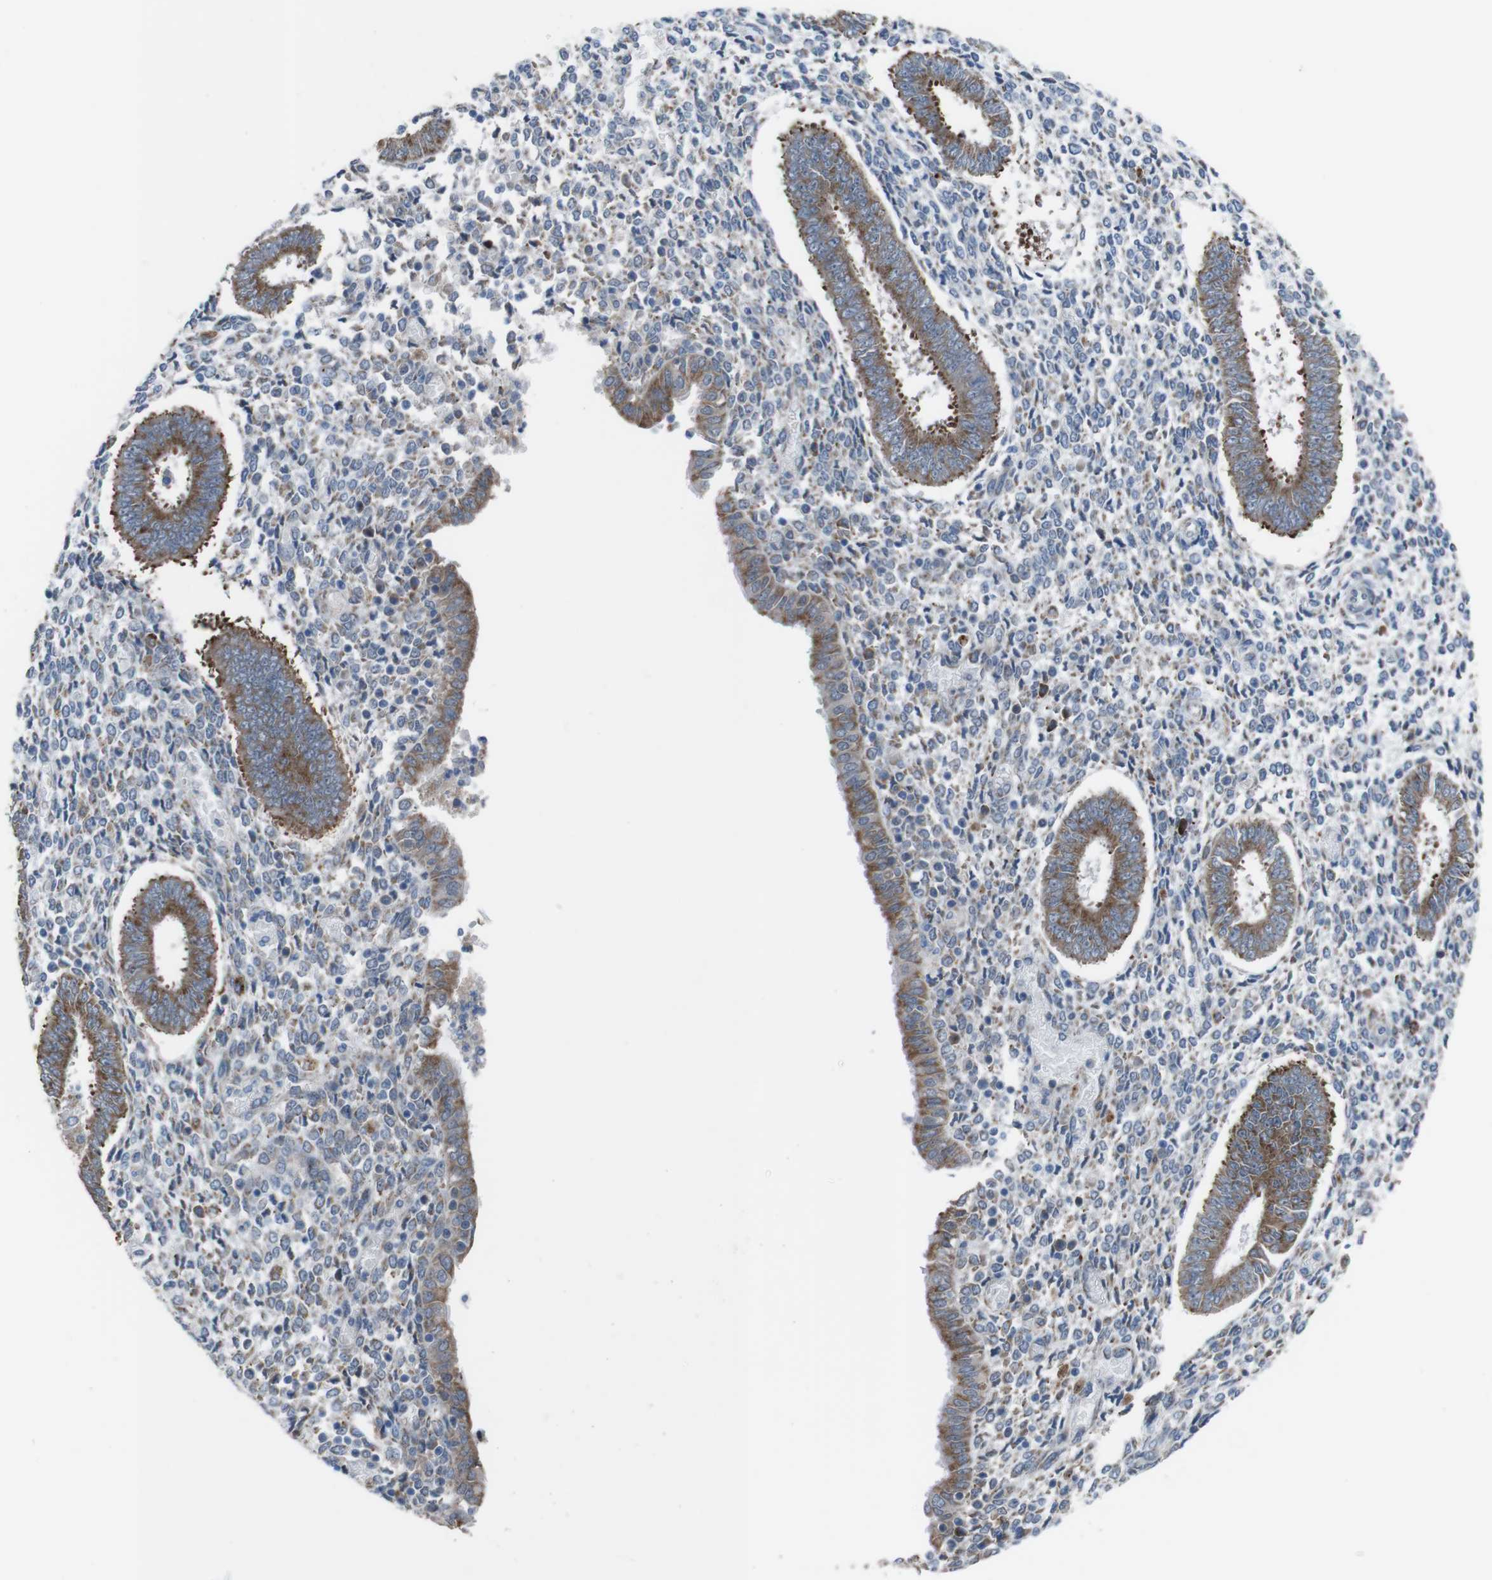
{"staining": {"intensity": "moderate", "quantity": "<25%", "location": "cytoplasmic/membranous"}, "tissue": "endometrium", "cell_type": "Cells in endometrial stroma", "image_type": "normal", "snomed": [{"axis": "morphology", "description": "Normal tissue, NOS"}, {"axis": "topography", "description": "Endometrium"}], "caption": "A high-resolution photomicrograph shows immunohistochemistry staining of unremarkable endometrium, which reveals moderate cytoplasmic/membranous staining in about <25% of cells in endometrial stroma.", "gene": "CDH22", "patient": {"sex": "female", "age": 35}}